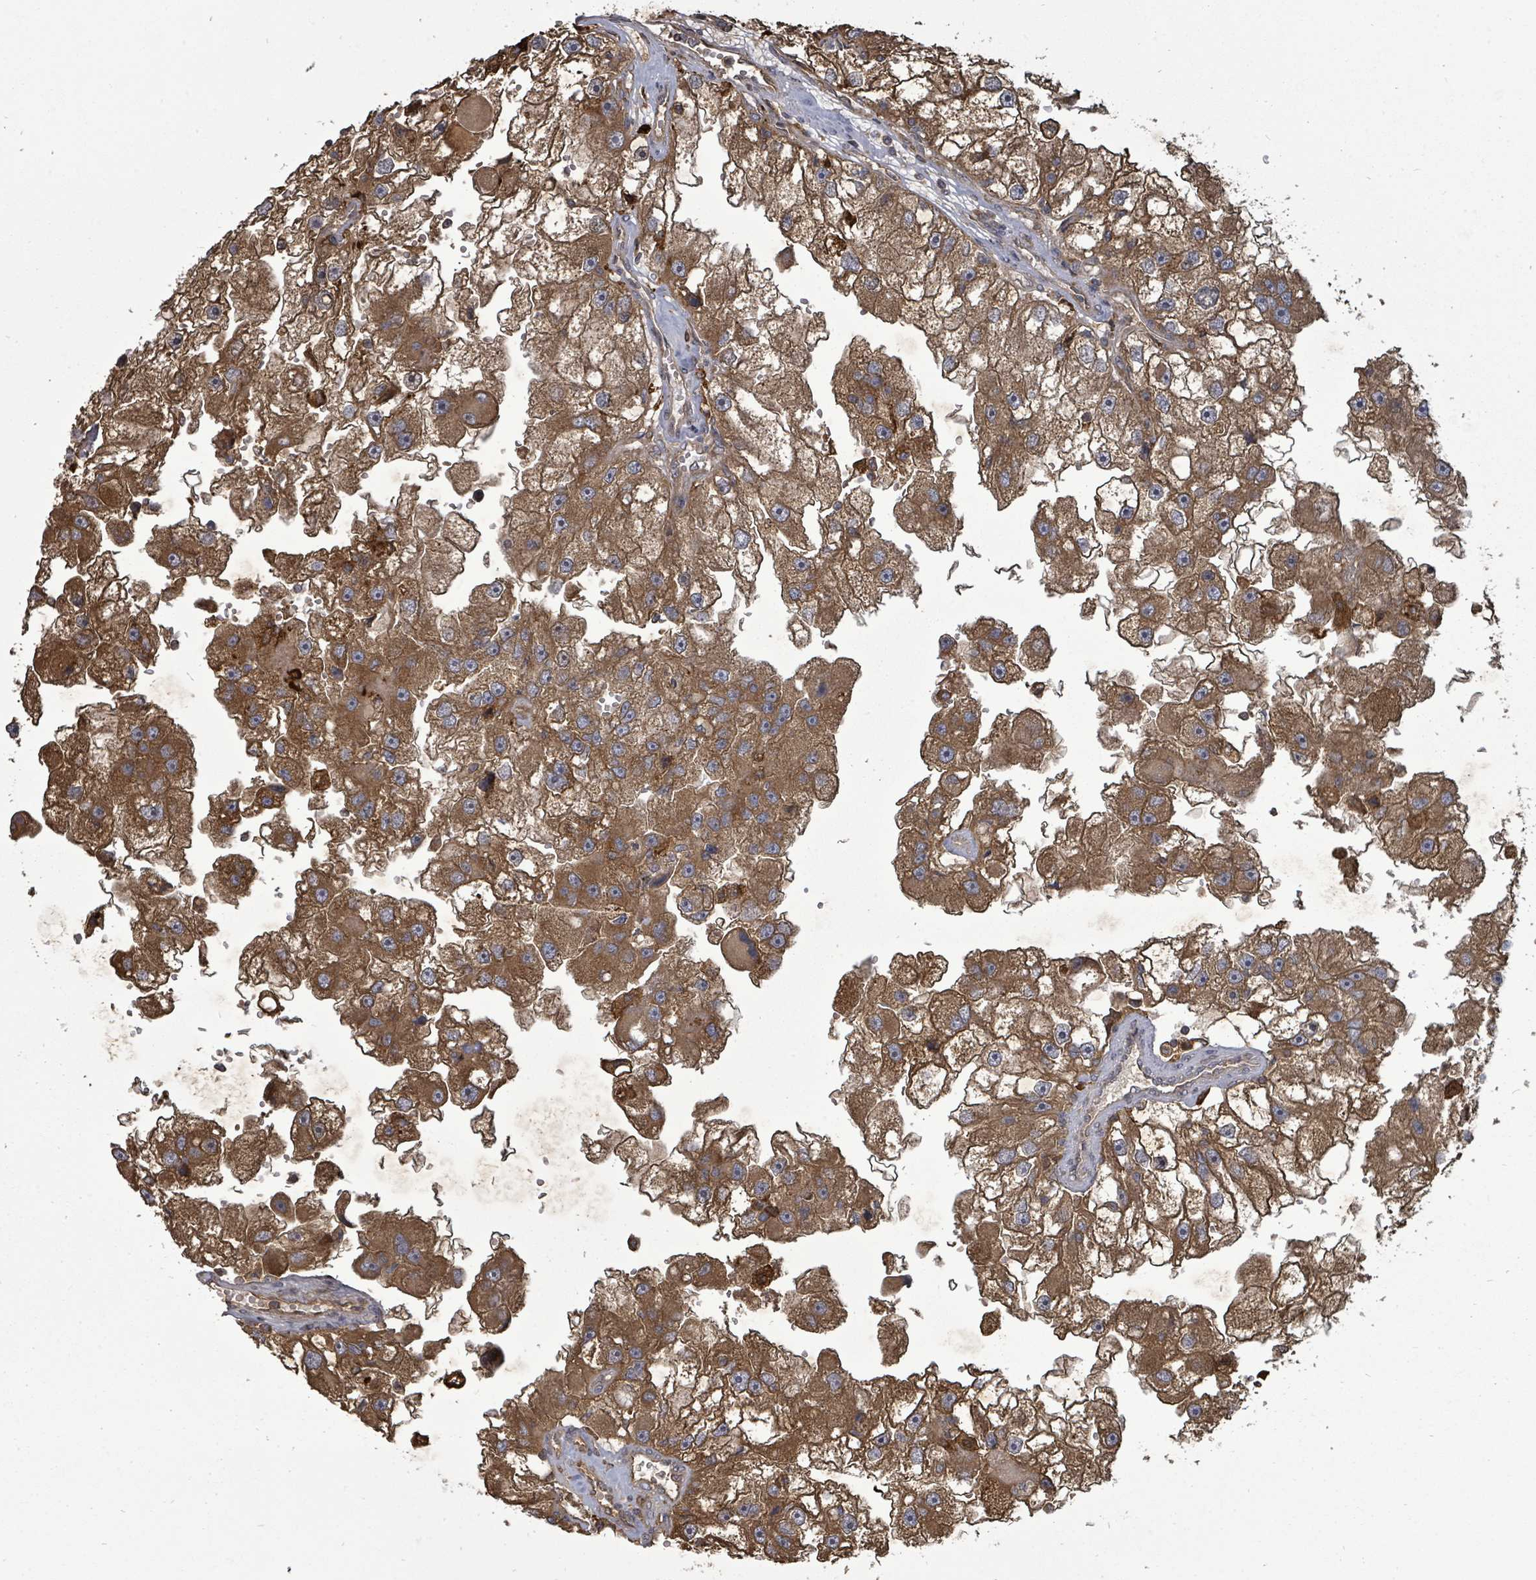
{"staining": {"intensity": "strong", "quantity": ">75%", "location": "cytoplasmic/membranous"}, "tissue": "renal cancer", "cell_type": "Tumor cells", "image_type": "cancer", "snomed": [{"axis": "morphology", "description": "Adenocarcinoma, NOS"}, {"axis": "topography", "description": "Kidney"}], "caption": "Tumor cells display strong cytoplasmic/membranous expression in approximately >75% of cells in renal cancer (adenocarcinoma).", "gene": "EIF3C", "patient": {"sex": "male", "age": 63}}